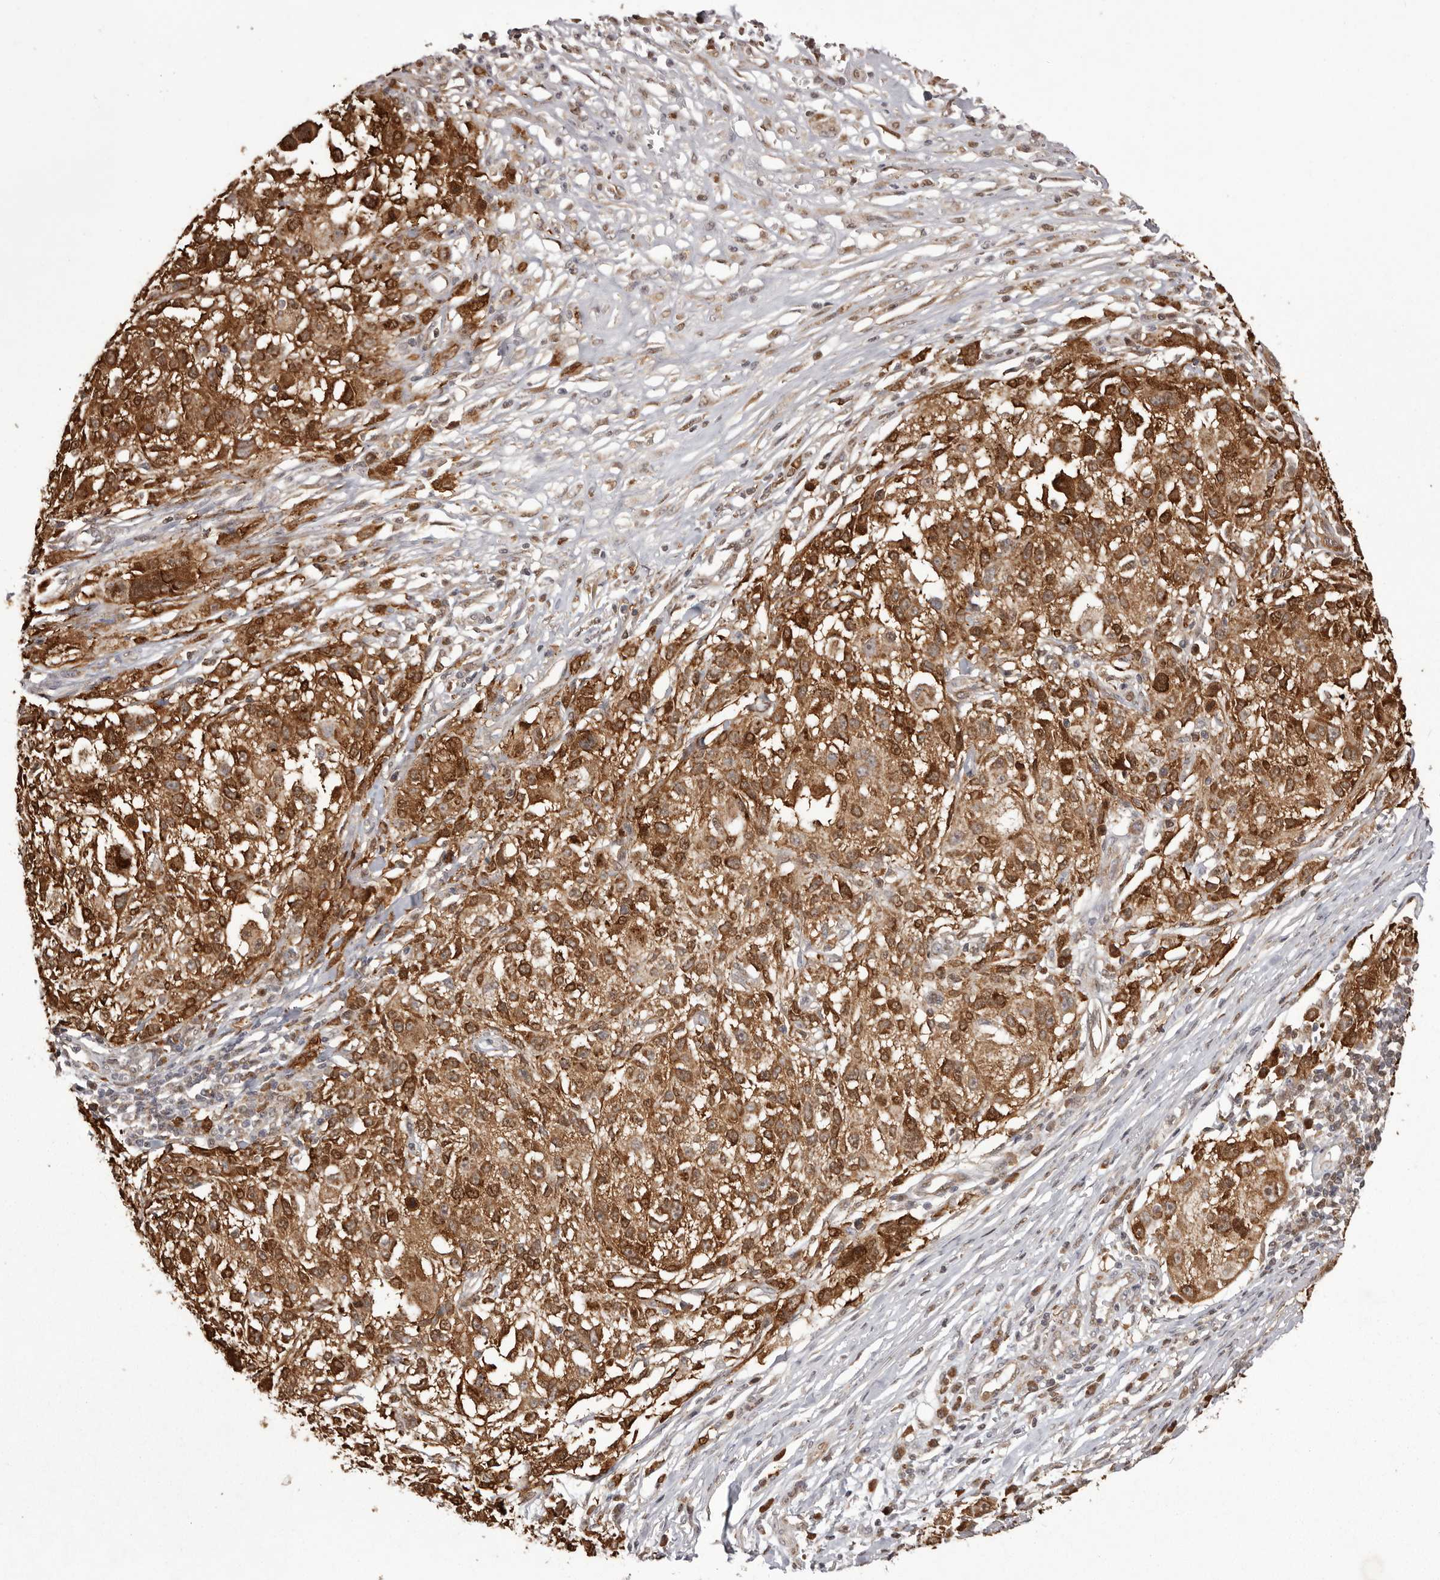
{"staining": {"intensity": "strong", "quantity": ">75%", "location": "cytoplasmic/membranous"}, "tissue": "melanoma", "cell_type": "Tumor cells", "image_type": "cancer", "snomed": [{"axis": "morphology", "description": "Necrosis, NOS"}, {"axis": "morphology", "description": "Malignant melanoma, NOS"}, {"axis": "topography", "description": "Skin"}], "caption": "Human malignant melanoma stained for a protein (brown) displays strong cytoplasmic/membranous positive positivity in about >75% of tumor cells.", "gene": "GFOD1", "patient": {"sex": "female", "age": 87}}